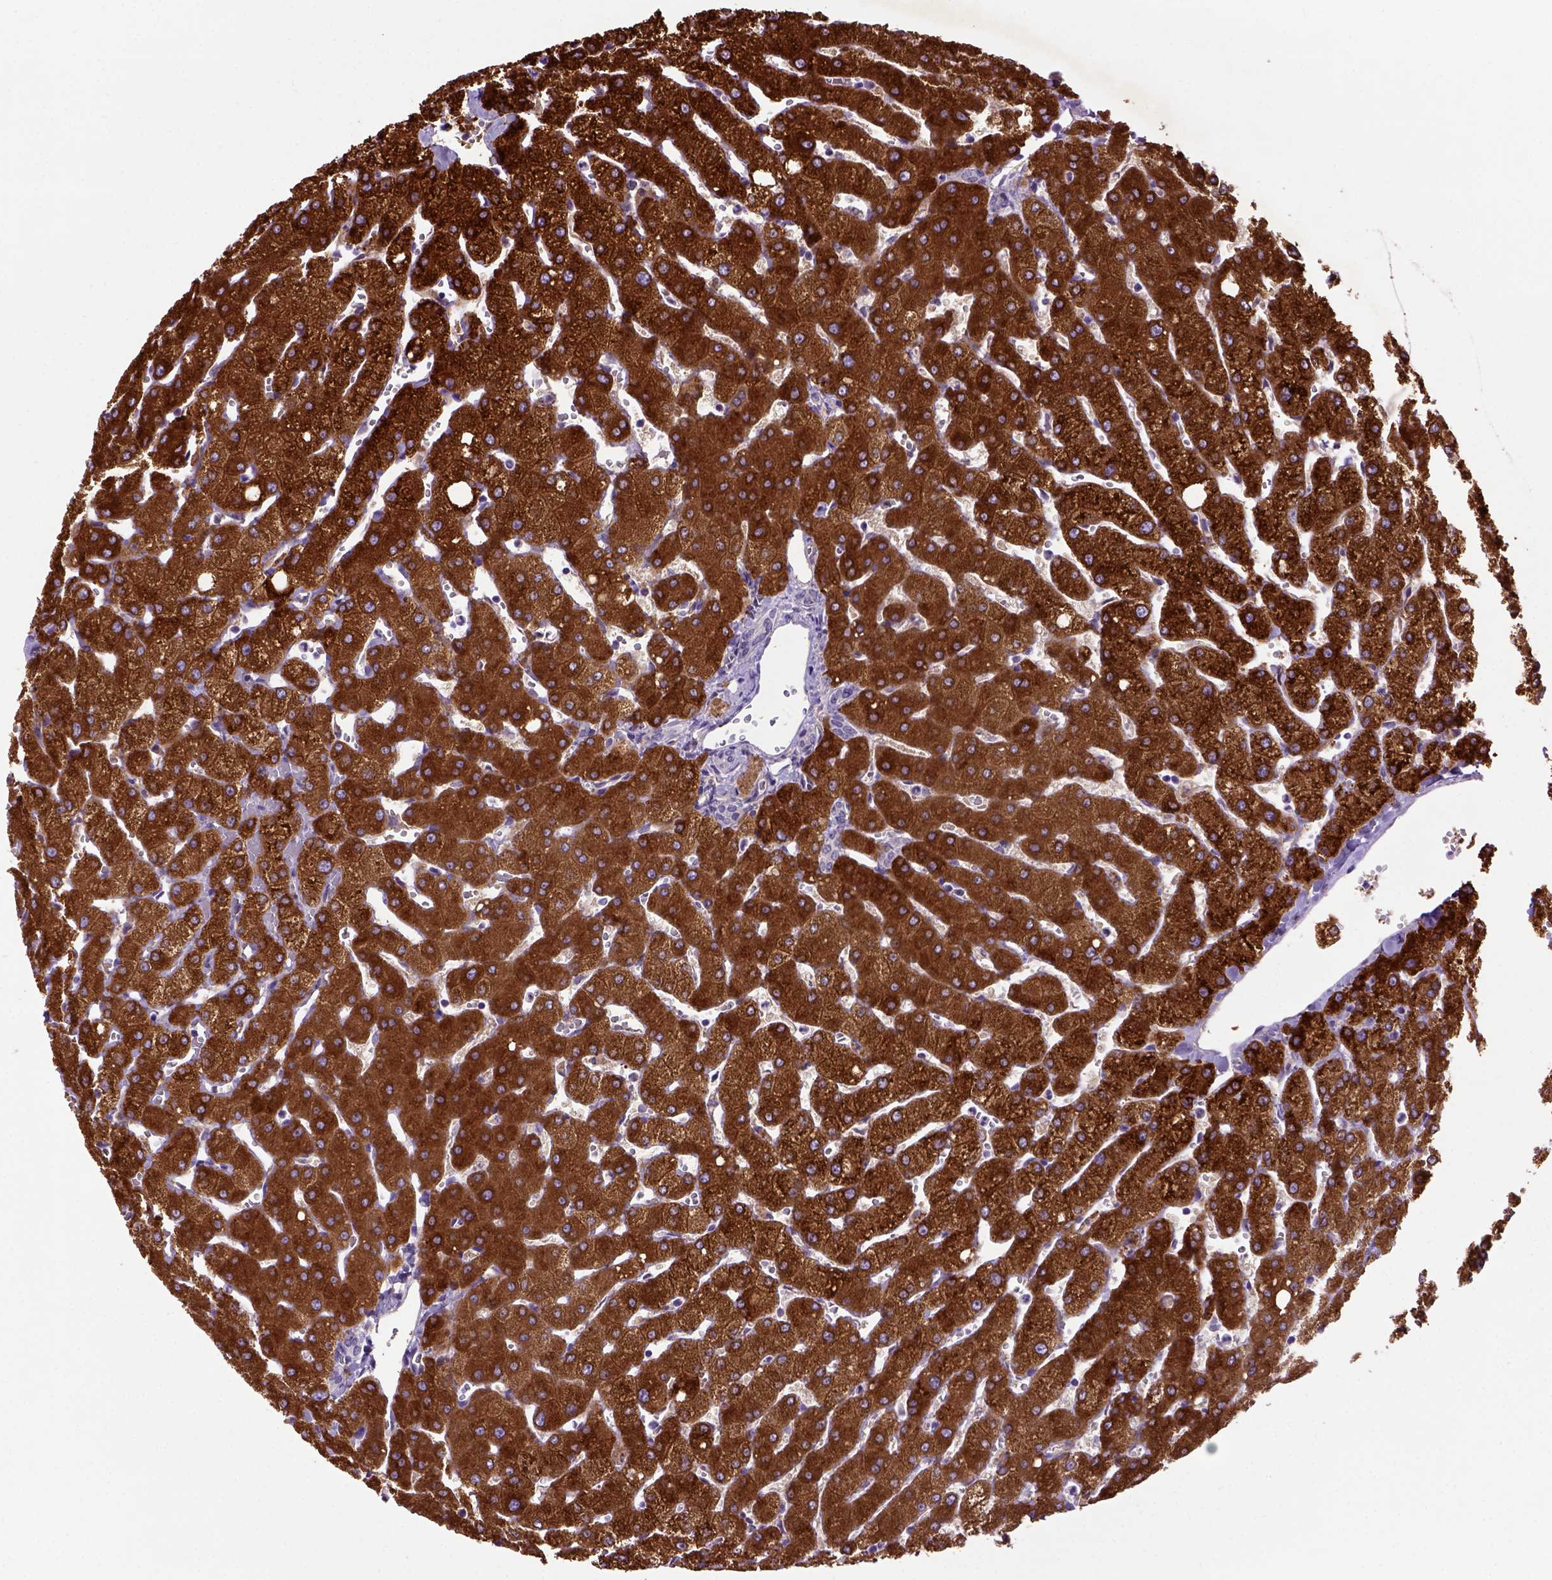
{"staining": {"intensity": "negative", "quantity": "none", "location": "none"}, "tissue": "liver", "cell_type": "Cholangiocytes", "image_type": "normal", "snomed": [{"axis": "morphology", "description": "Normal tissue, NOS"}, {"axis": "topography", "description": "Liver"}], "caption": "Cholangiocytes show no significant protein positivity in normal liver. (Immunohistochemistry (ihc), brightfield microscopy, high magnification).", "gene": "DEPDC1B", "patient": {"sex": "female", "age": 54}}